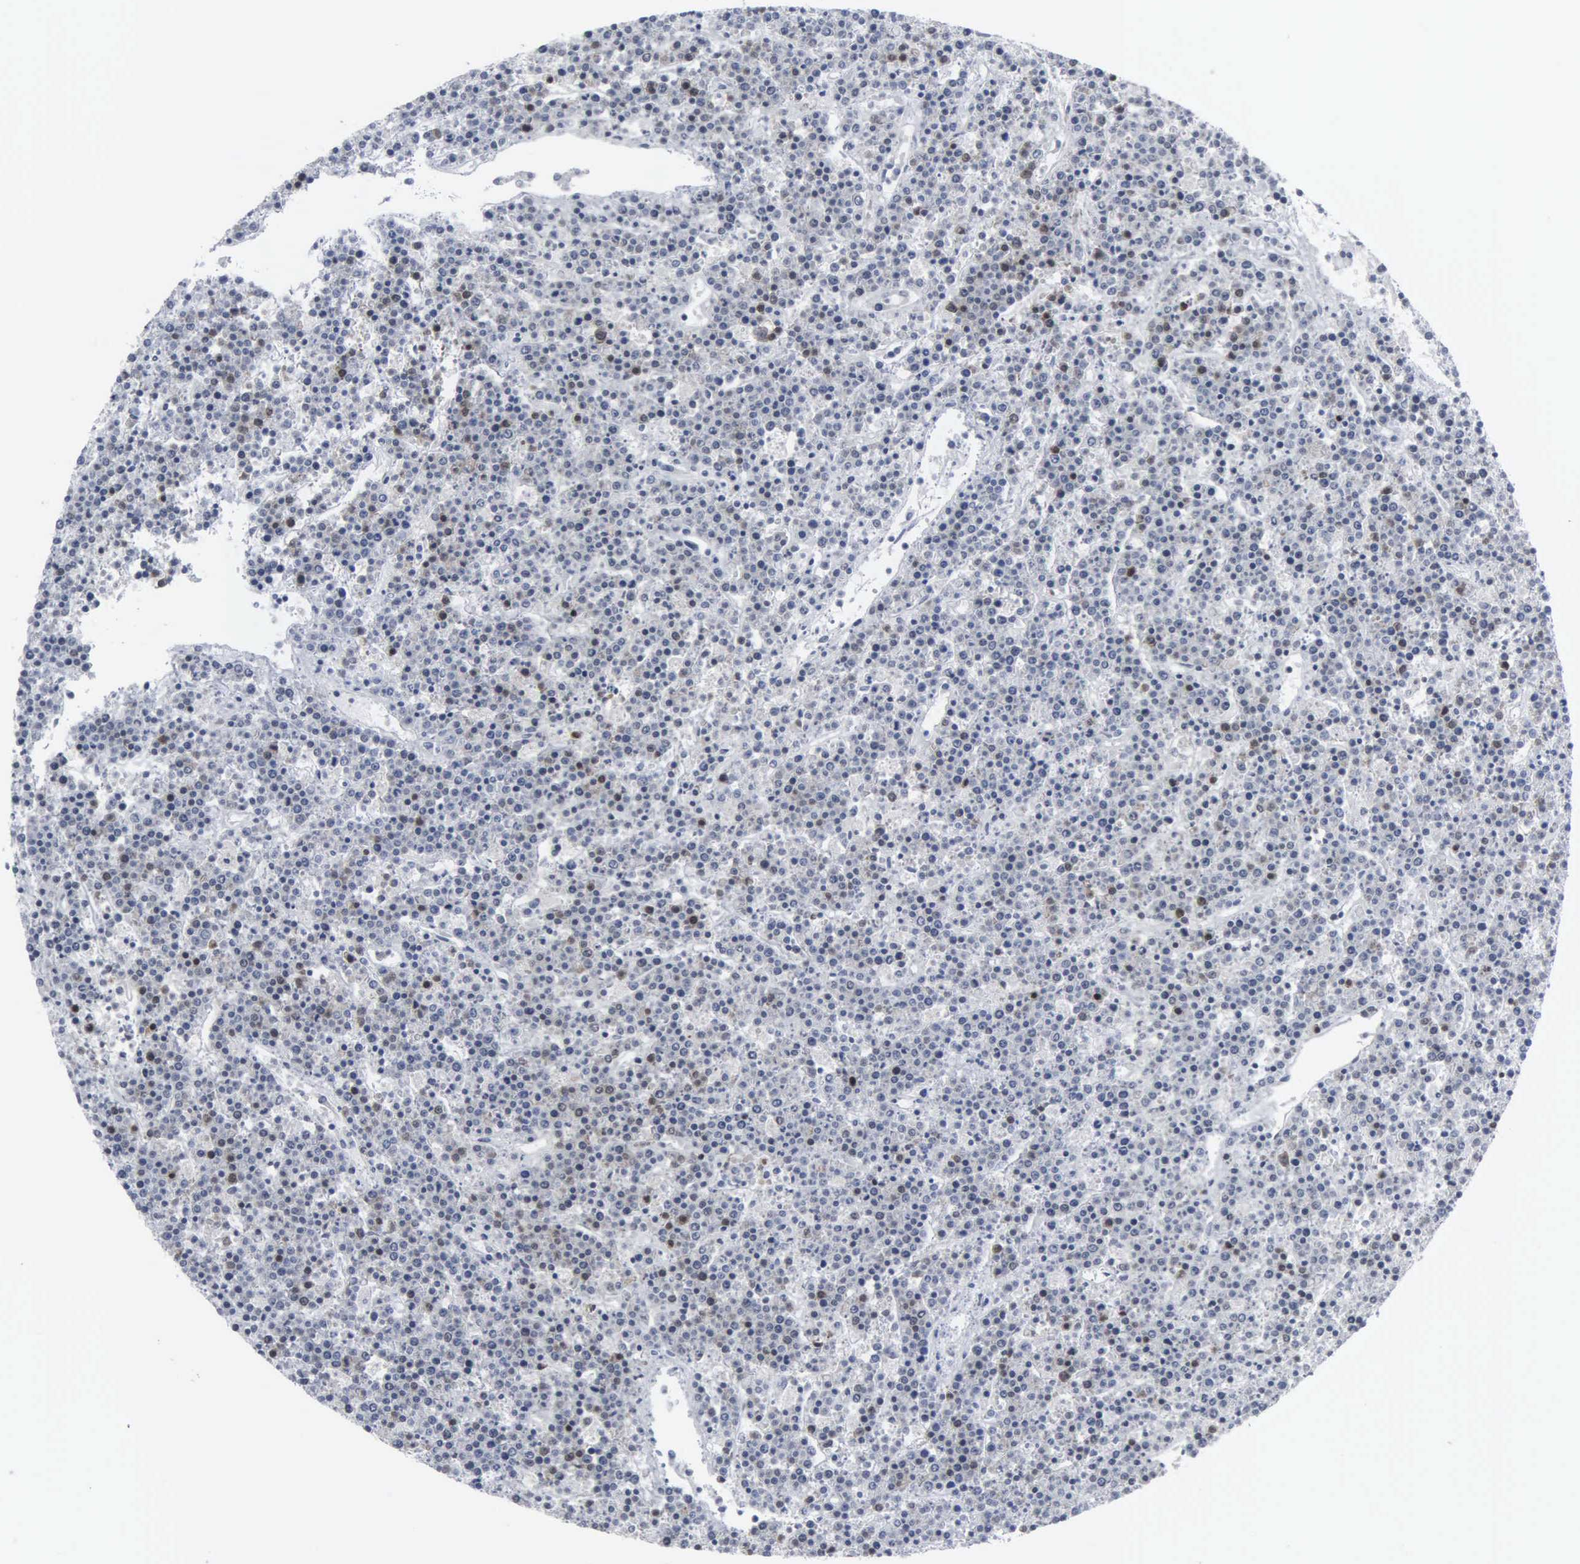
{"staining": {"intensity": "weak", "quantity": "<25%", "location": "cytoplasmic/membranous,nuclear"}, "tissue": "lymphoma", "cell_type": "Tumor cells", "image_type": "cancer", "snomed": [{"axis": "morphology", "description": "Malignant lymphoma, non-Hodgkin's type, High grade"}, {"axis": "topography", "description": "Ovary"}], "caption": "A histopathology image of human lymphoma is negative for staining in tumor cells.", "gene": "CCND3", "patient": {"sex": "female", "age": 56}}